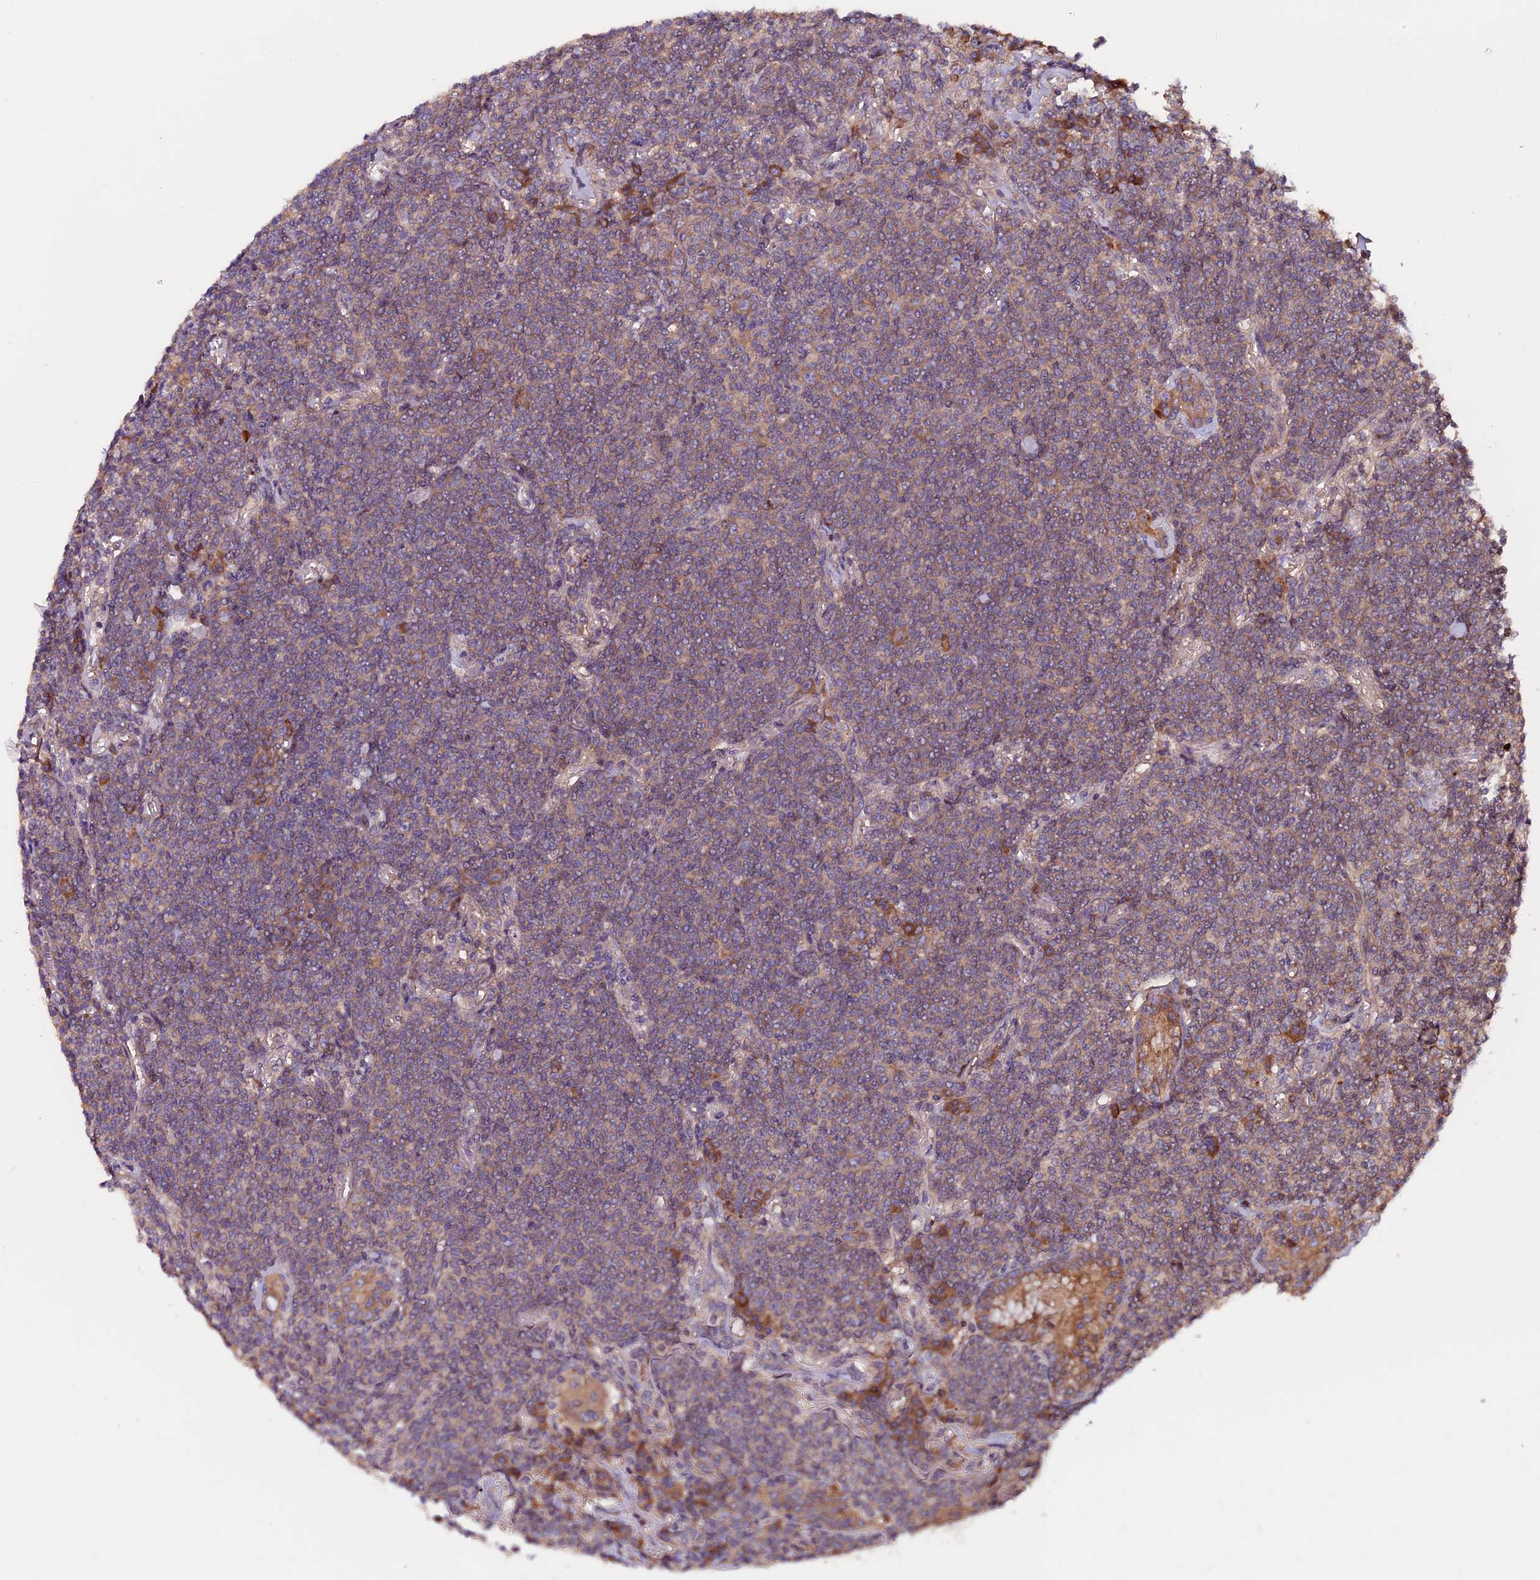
{"staining": {"intensity": "weak", "quantity": "<25%", "location": "cytoplasmic/membranous"}, "tissue": "lymphoma", "cell_type": "Tumor cells", "image_type": "cancer", "snomed": [{"axis": "morphology", "description": "Malignant lymphoma, non-Hodgkin's type, Low grade"}, {"axis": "topography", "description": "Lung"}], "caption": "Immunohistochemistry (IHC) histopathology image of malignant lymphoma, non-Hodgkin's type (low-grade) stained for a protein (brown), which demonstrates no staining in tumor cells.", "gene": "ZNF598", "patient": {"sex": "female", "age": 71}}